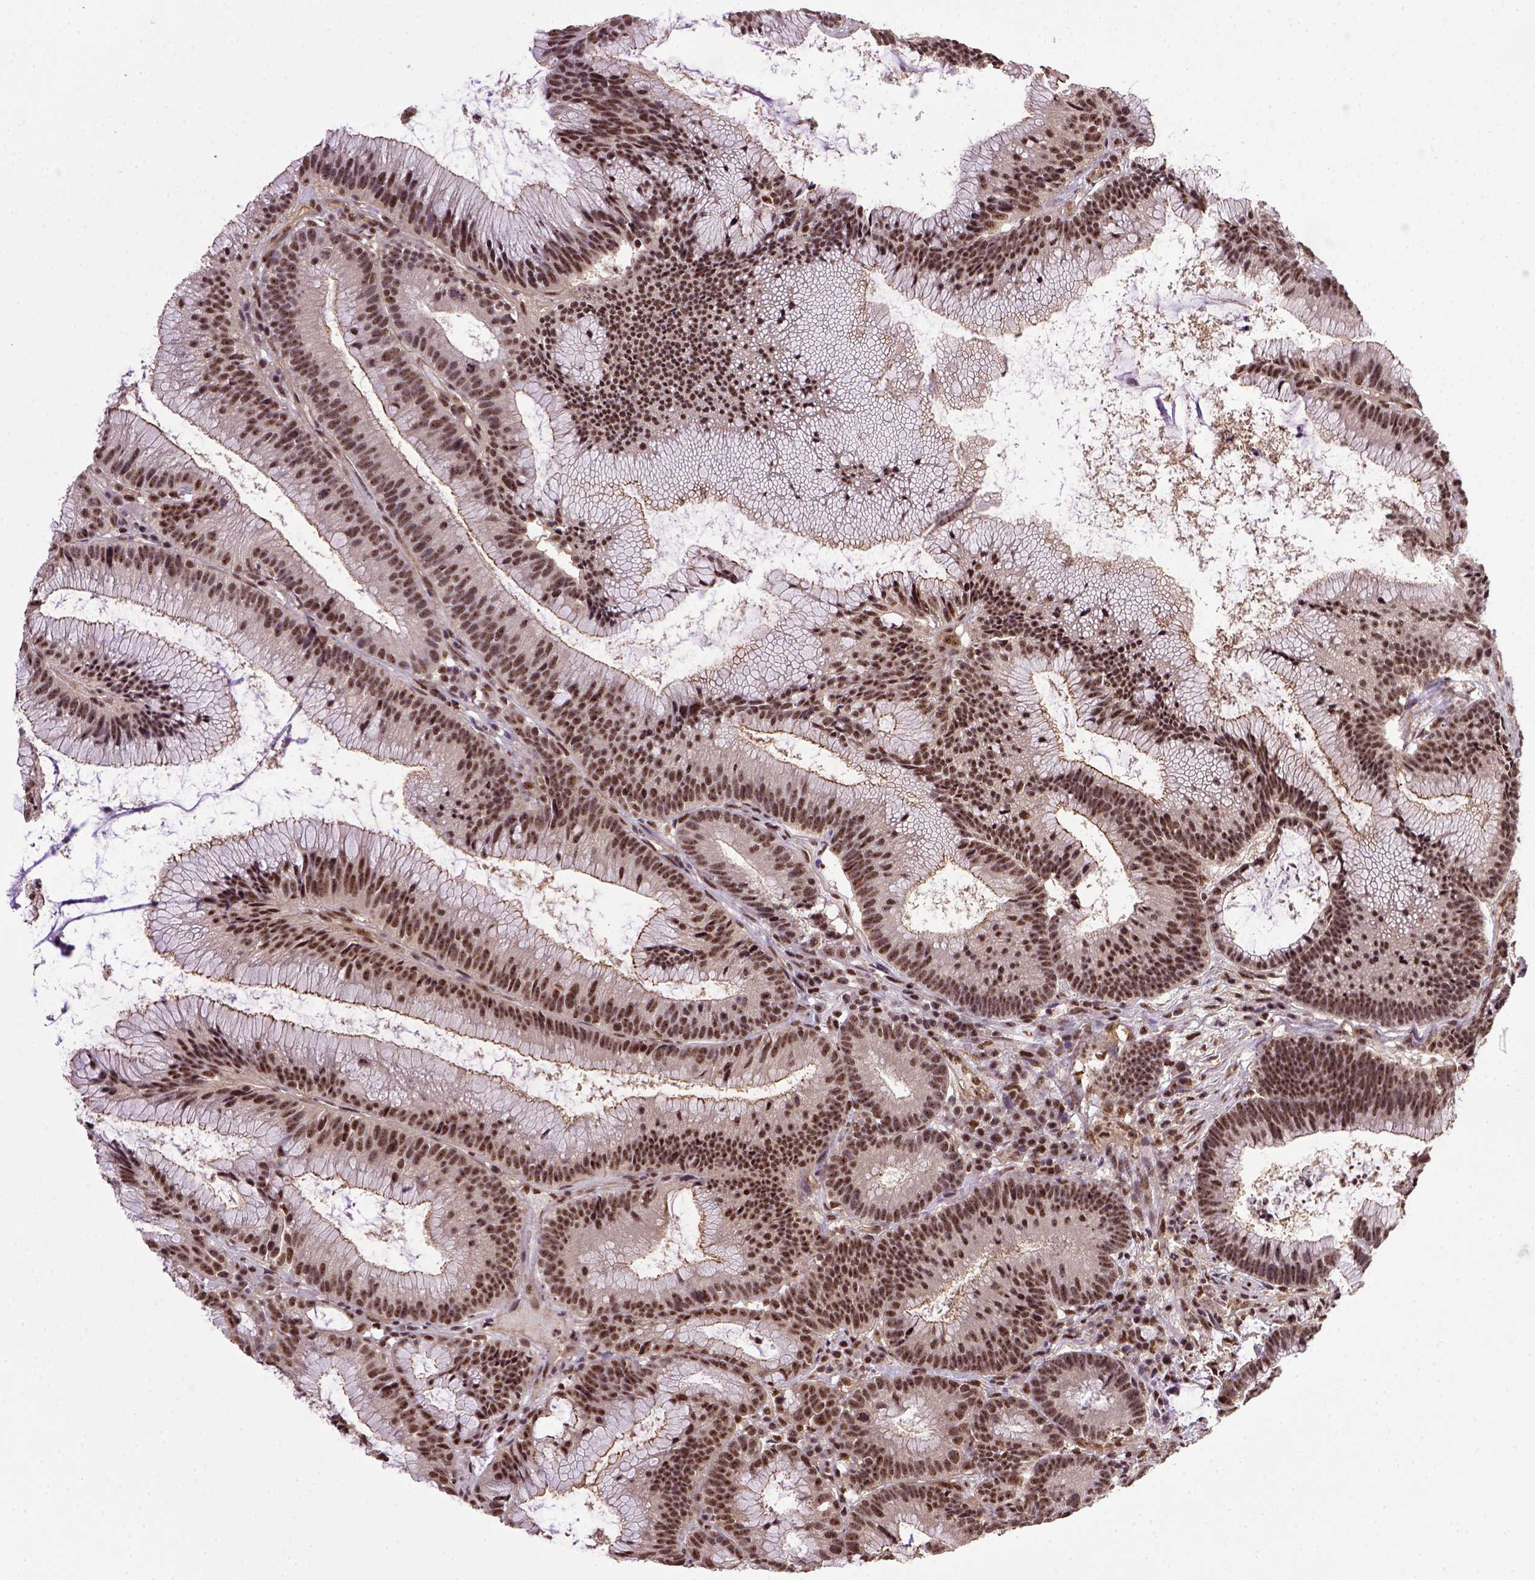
{"staining": {"intensity": "strong", "quantity": ">75%", "location": "nuclear"}, "tissue": "colorectal cancer", "cell_type": "Tumor cells", "image_type": "cancer", "snomed": [{"axis": "morphology", "description": "Adenocarcinoma, NOS"}, {"axis": "topography", "description": "Colon"}], "caption": "This is an image of IHC staining of colorectal cancer (adenocarcinoma), which shows strong expression in the nuclear of tumor cells.", "gene": "PPIG", "patient": {"sex": "female", "age": 78}}